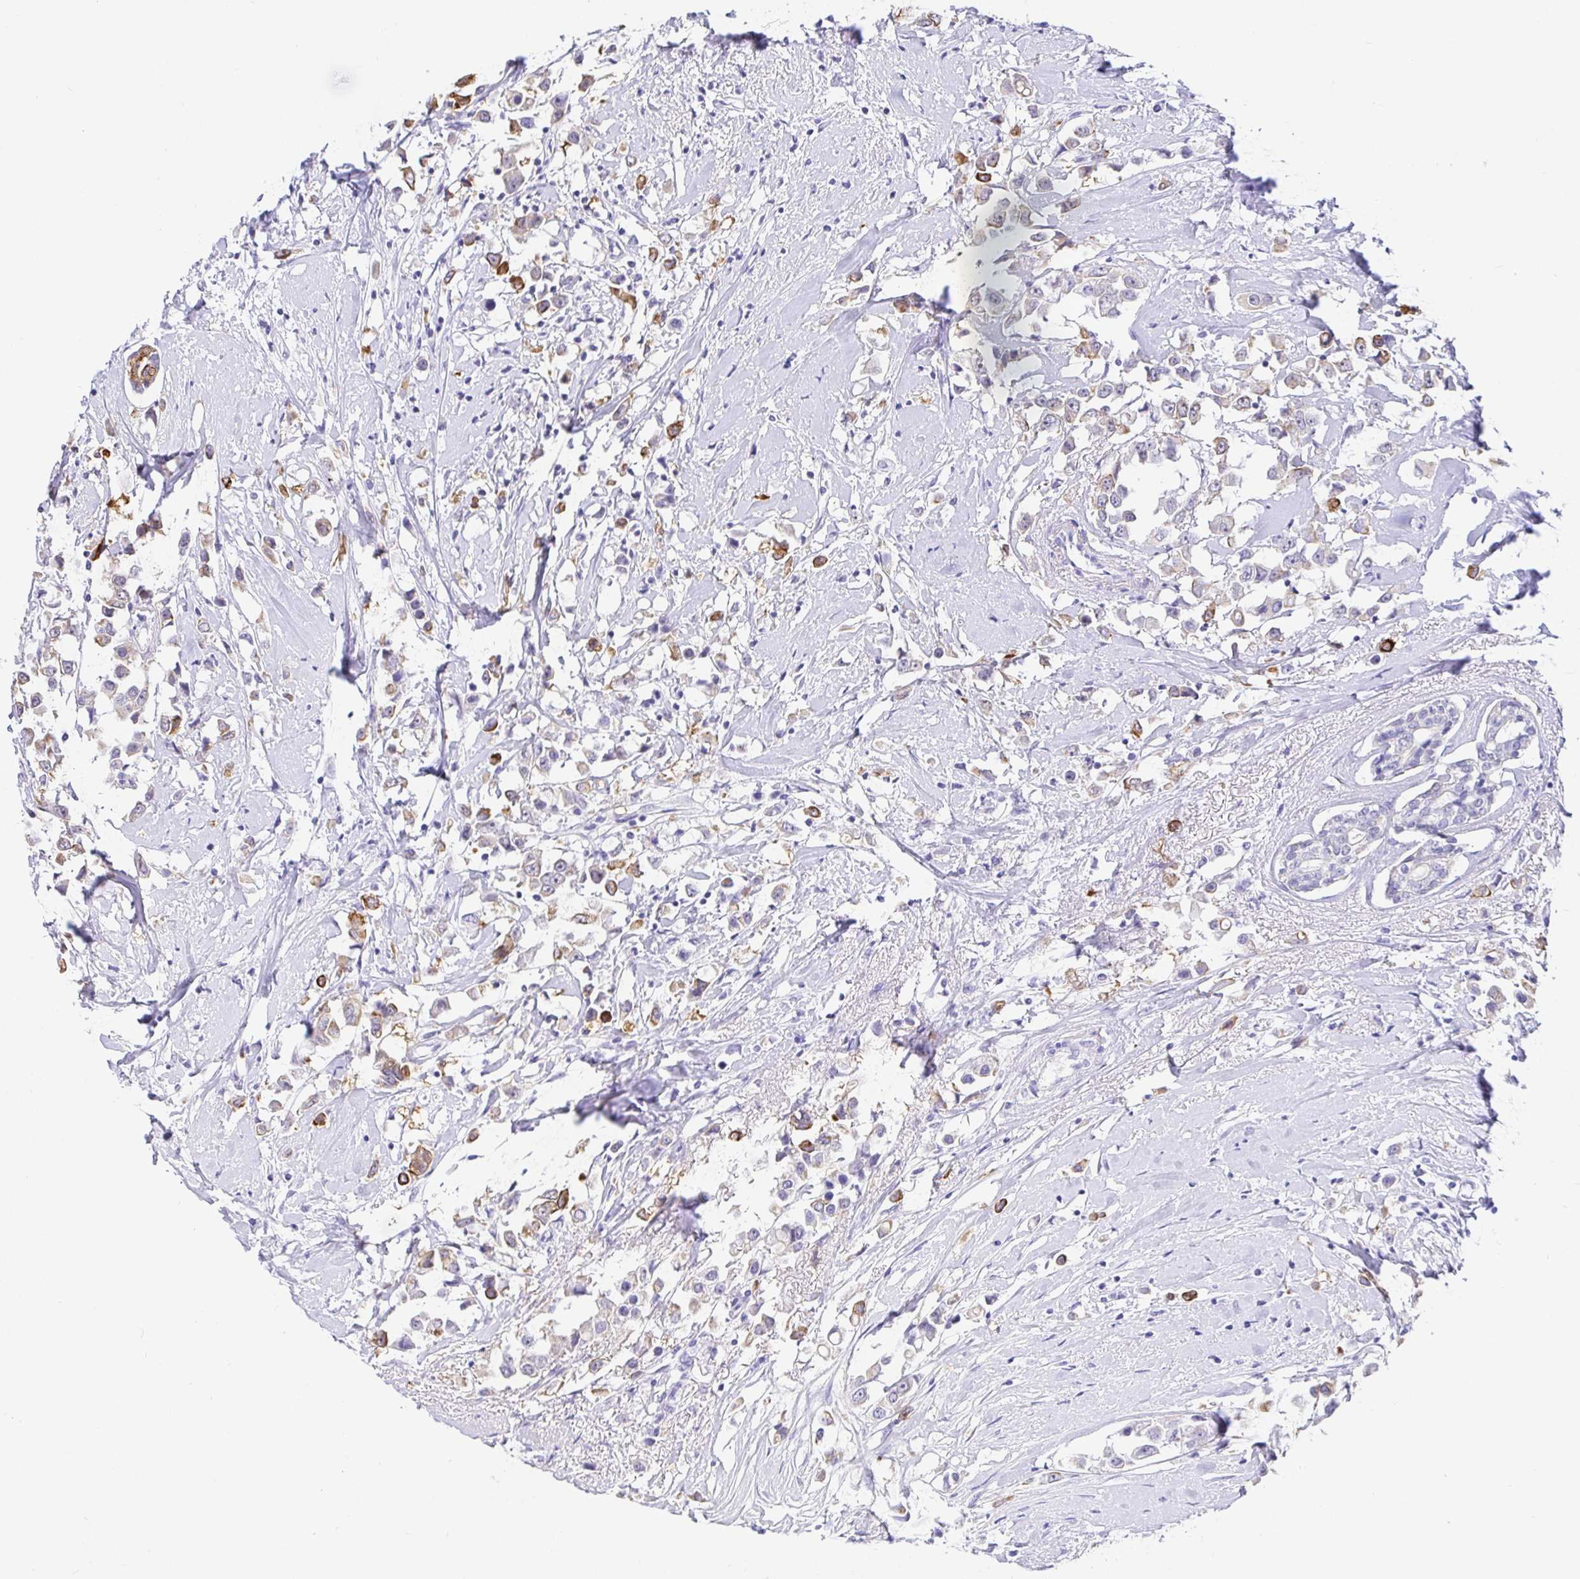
{"staining": {"intensity": "moderate", "quantity": "<25%", "location": "cytoplasmic/membranous"}, "tissue": "breast cancer", "cell_type": "Tumor cells", "image_type": "cancer", "snomed": [{"axis": "morphology", "description": "Duct carcinoma"}, {"axis": "topography", "description": "Breast"}], "caption": "A brown stain highlights moderate cytoplasmic/membranous positivity of a protein in human breast cancer (invasive ductal carcinoma) tumor cells. The staining is performed using DAB (3,3'-diaminobenzidine) brown chromogen to label protein expression. The nuclei are counter-stained blue using hematoxylin.", "gene": "EZHIP", "patient": {"sex": "female", "age": 61}}